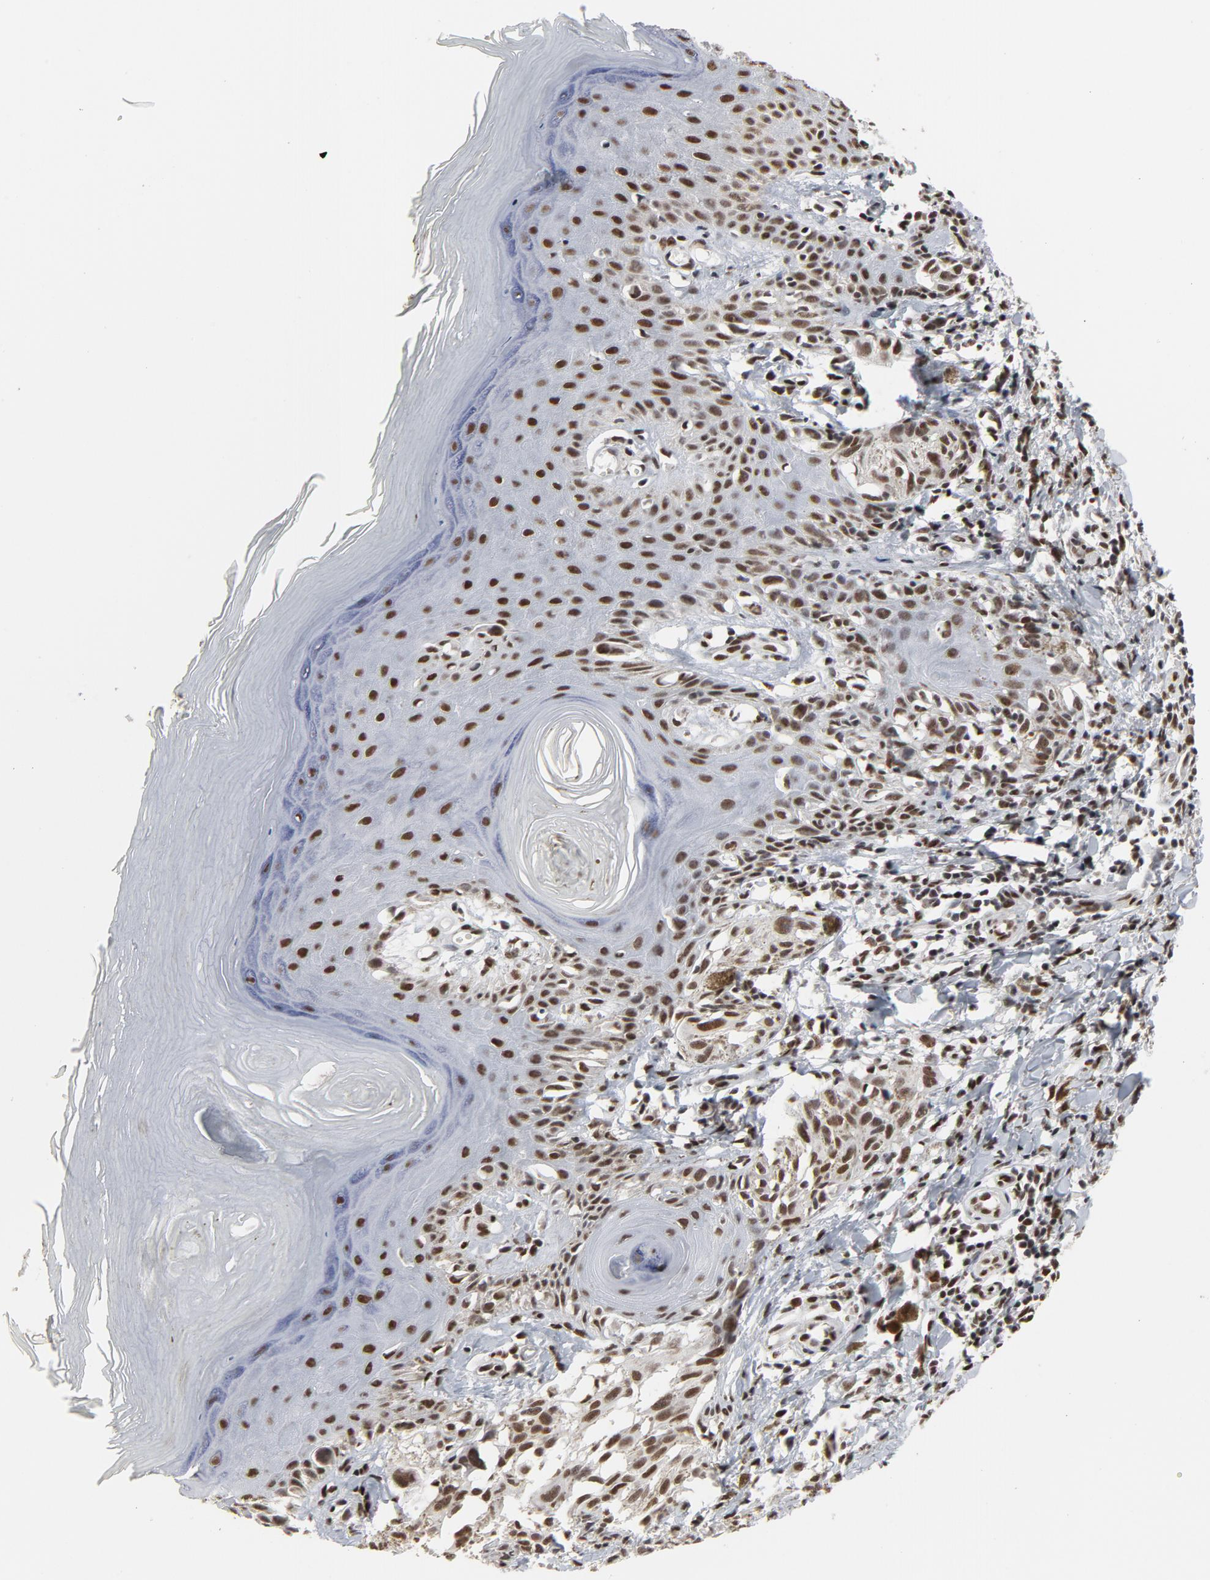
{"staining": {"intensity": "moderate", "quantity": ">75%", "location": "nuclear"}, "tissue": "melanoma", "cell_type": "Tumor cells", "image_type": "cancer", "snomed": [{"axis": "morphology", "description": "Malignant melanoma, NOS"}, {"axis": "topography", "description": "Skin"}], "caption": "Brown immunohistochemical staining in malignant melanoma demonstrates moderate nuclear staining in approximately >75% of tumor cells. Immunohistochemistry stains the protein of interest in brown and the nuclei are stained blue.", "gene": "MRE11", "patient": {"sex": "female", "age": 77}}